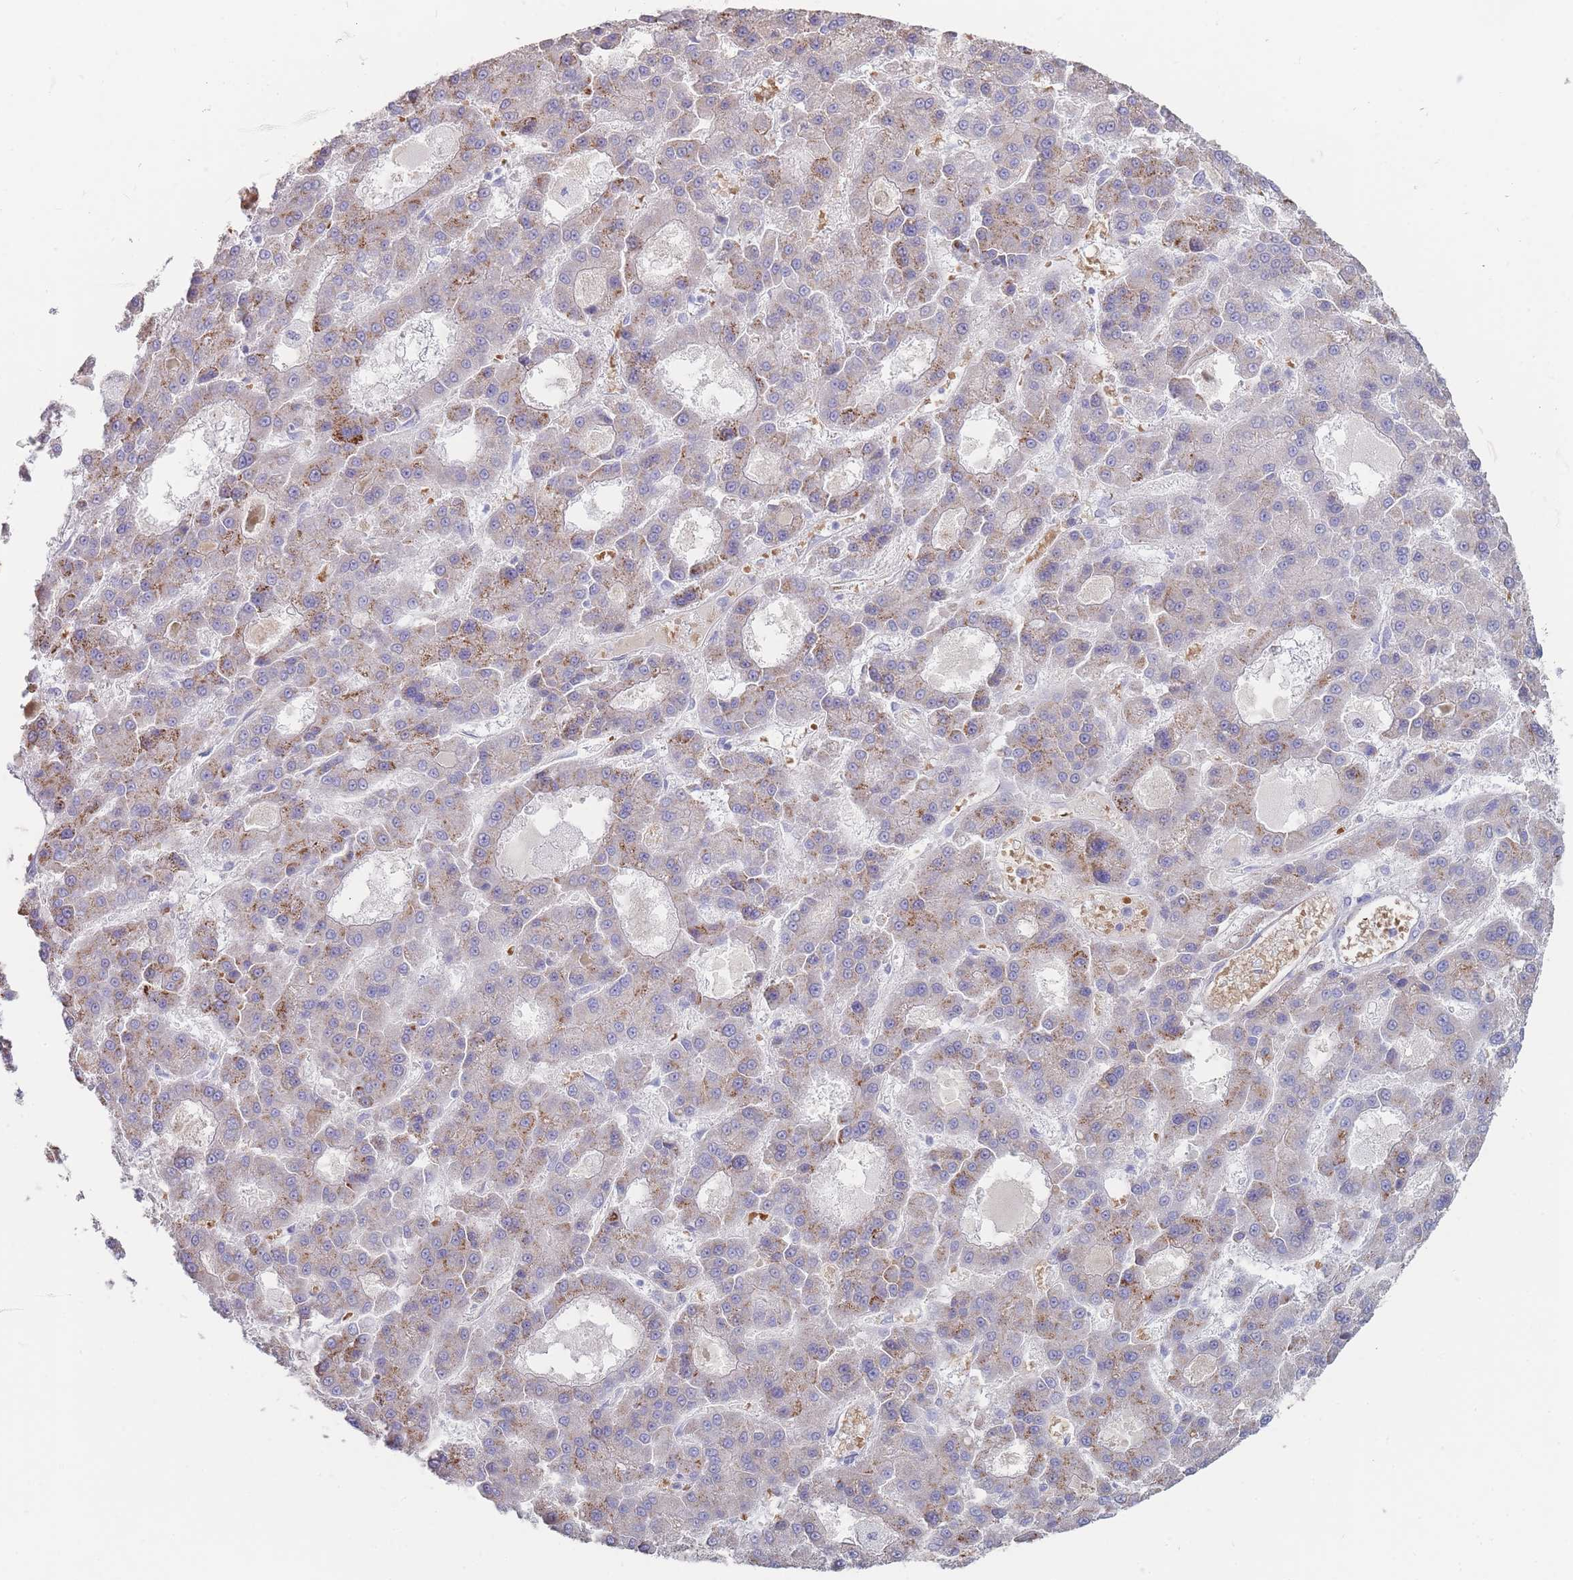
{"staining": {"intensity": "moderate", "quantity": "<25%", "location": "cytoplasmic/membranous"}, "tissue": "liver cancer", "cell_type": "Tumor cells", "image_type": "cancer", "snomed": [{"axis": "morphology", "description": "Carcinoma, Hepatocellular, NOS"}, {"axis": "topography", "description": "Liver"}], "caption": "Tumor cells demonstrate moderate cytoplasmic/membranous positivity in approximately <25% of cells in hepatocellular carcinoma (liver). The staining was performed using DAB (3,3'-diaminobenzidine) to visualize the protein expression in brown, while the nuclei were stained in blue with hematoxylin (Magnification: 20x).", "gene": "HBG2", "patient": {"sex": "male", "age": 70}}